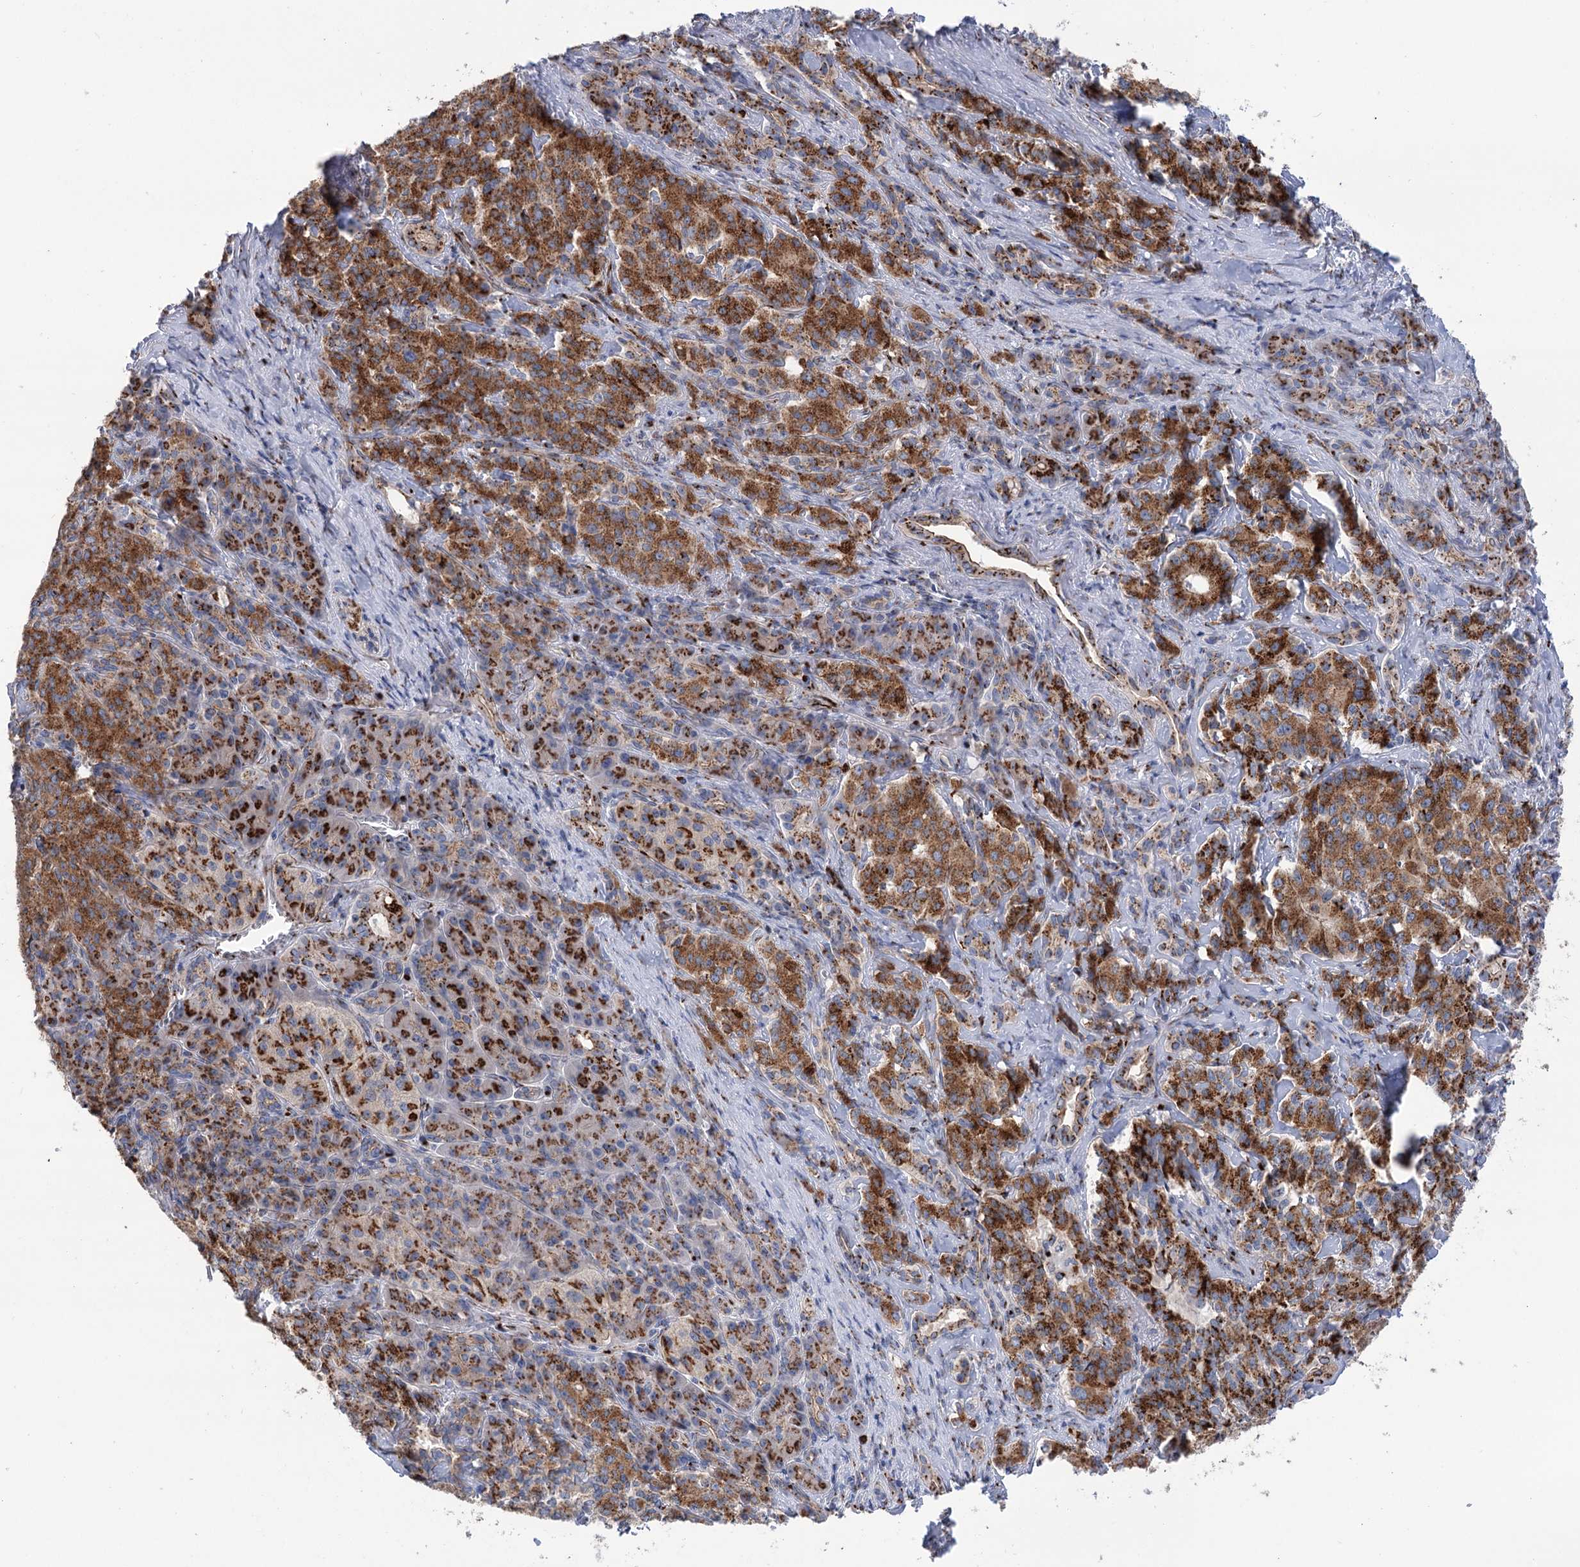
{"staining": {"intensity": "strong", "quantity": ">75%", "location": "cytoplasmic/membranous"}, "tissue": "pancreatic cancer", "cell_type": "Tumor cells", "image_type": "cancer", "snomed": [{"axis": "morphology", "description": "Adenocarcinoma, NOS"}, {"axis": "topography", "description": "Pancreas"}], "caption": "Tumor cells display strong cytoplasmic/membranous positivity in about >75% of cells in pancreatic adenocarcinoma.", "gene": "TMEM165", "patient": {"sex": "female", "age": 74}}